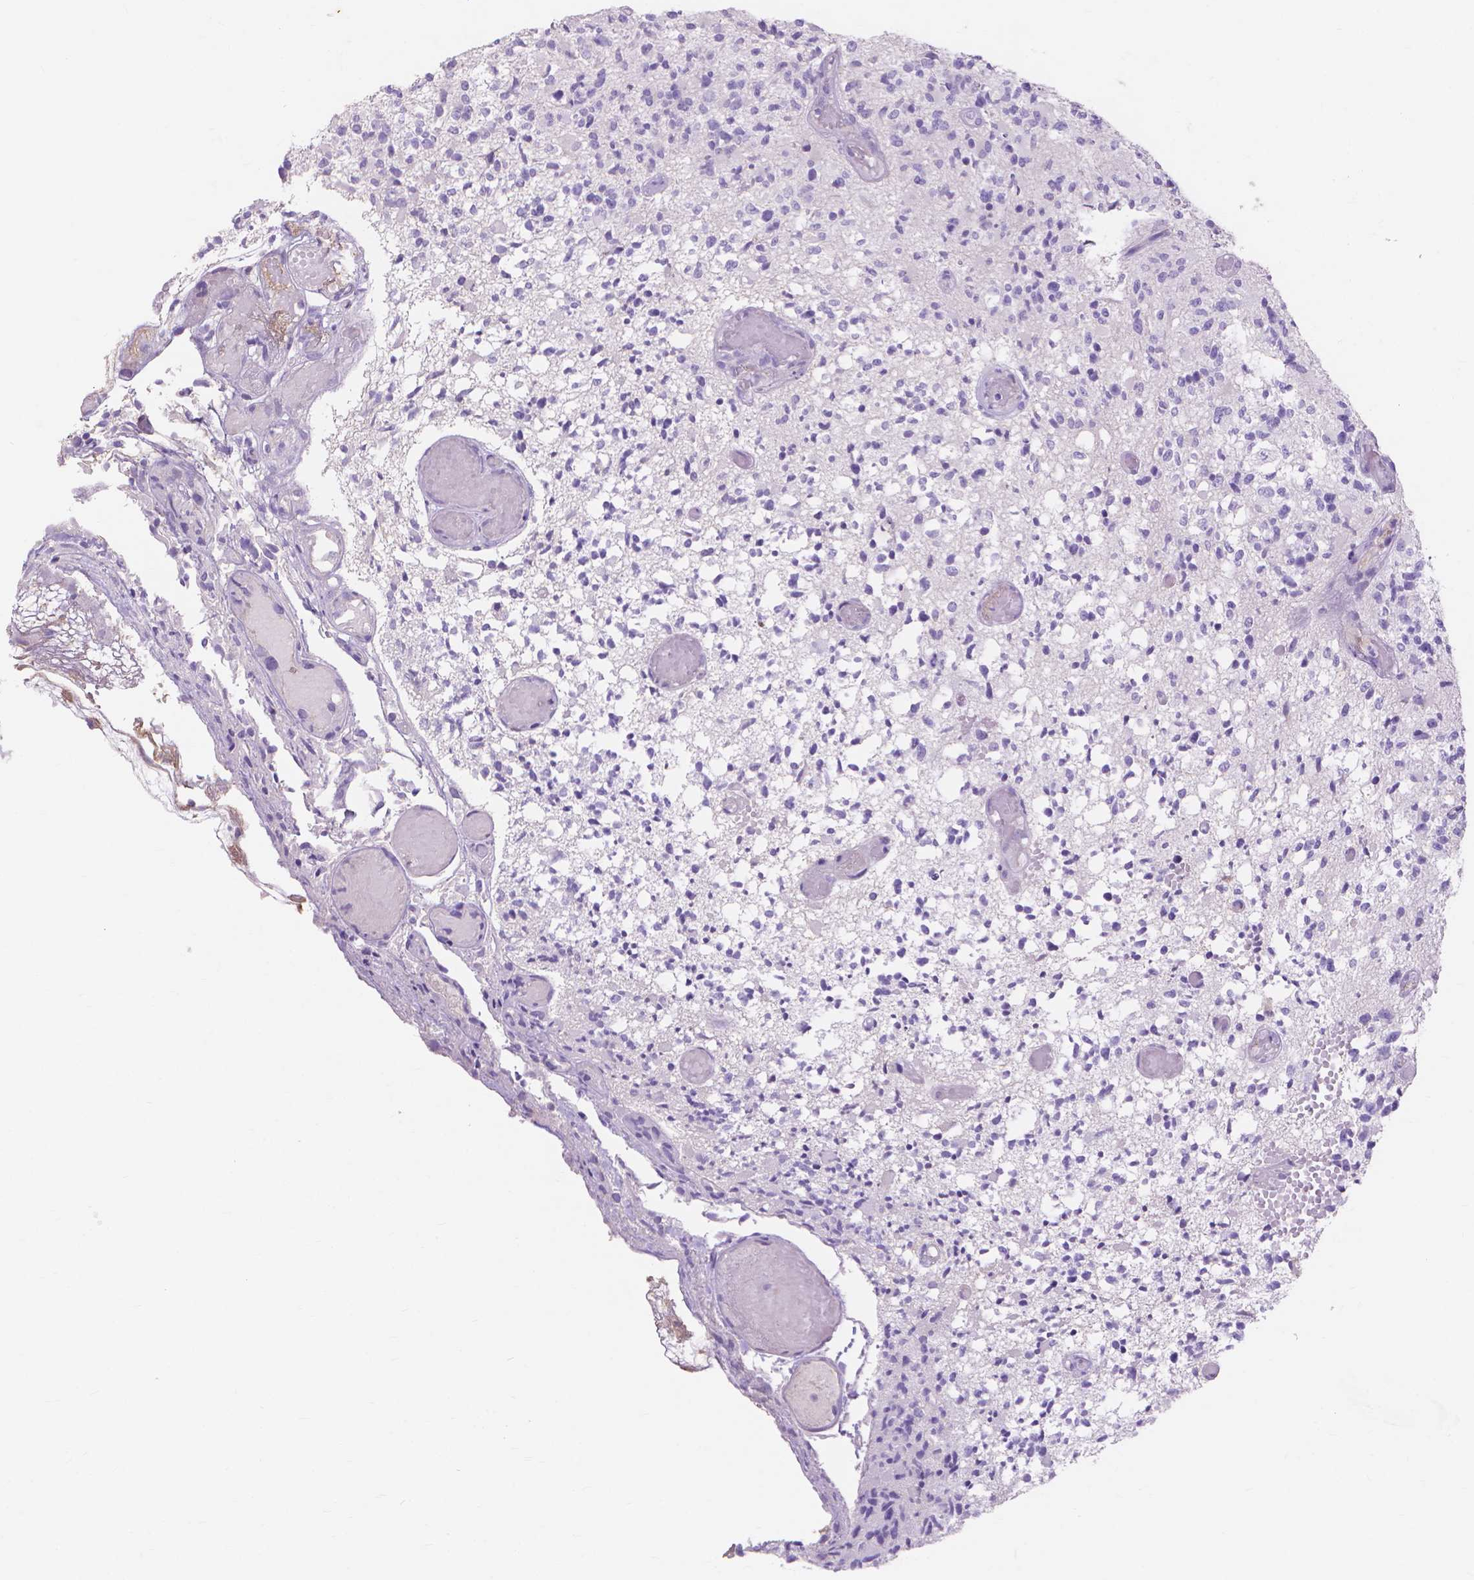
{"staining": {"intensity": "negative", "quantity": "none", "location": "none"}, "tissue": "glioma", "cell_type": "Tumor cells", "image_type": "cancer", "snomed": [{"axis": "morphology", "description": "Glioma, malignant, High grade"}, {"axis": "topography", "description": "Brain"}], "caption": "Histopathology image shows no significant protein staining in tumor cells of malignant glioma (high-grade).", "gene": "MBLAC1", "patient": {"sex": "female", "age": 63}}